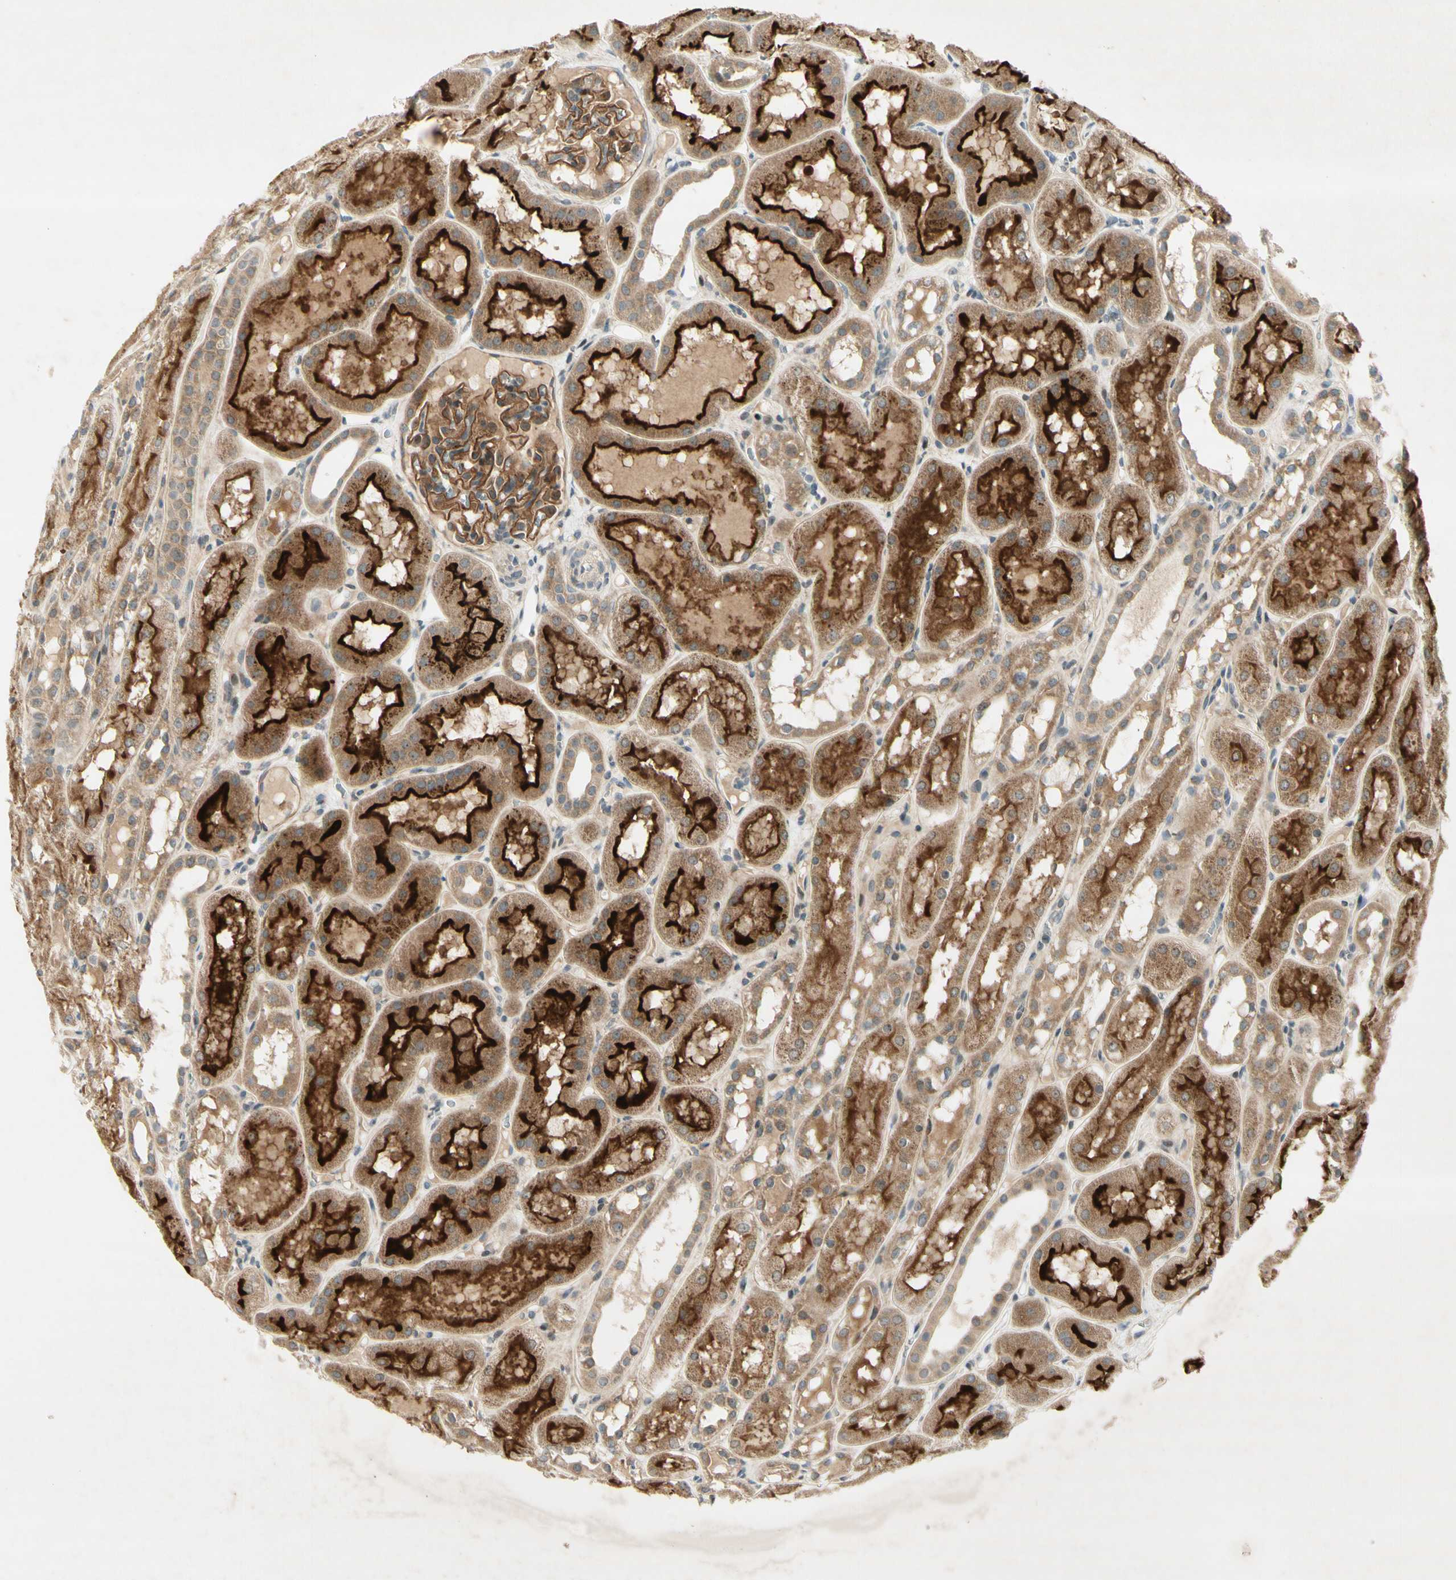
{"staining": {"intensity": "moderate", "quantity": ">75%", "location": "cytoplasmic/membranous"}, "tissue": "kidney", "cell_type": "Cells in glomeruli", "image_type": "normal", "snomed": [{"axis": "morphology", "description": "Normal tissue, NOS"}, {"axis": "topography", "description": "Kidney"}, {"axis": "topography", "description": "Urinary bladder"}], "caption": "Protein positivity by immunohistochemistry exhibits moderate cytoplasmic/membranous staining in approximately >75% of cells in glomeruli in unremarkable kidney. (Stains: DAB in brown, nuclei in blue, Microscopy: brightfield microscopy at high magnification).", "gene": "ETF1", "patient": {"sex": "male", "age": 16}}